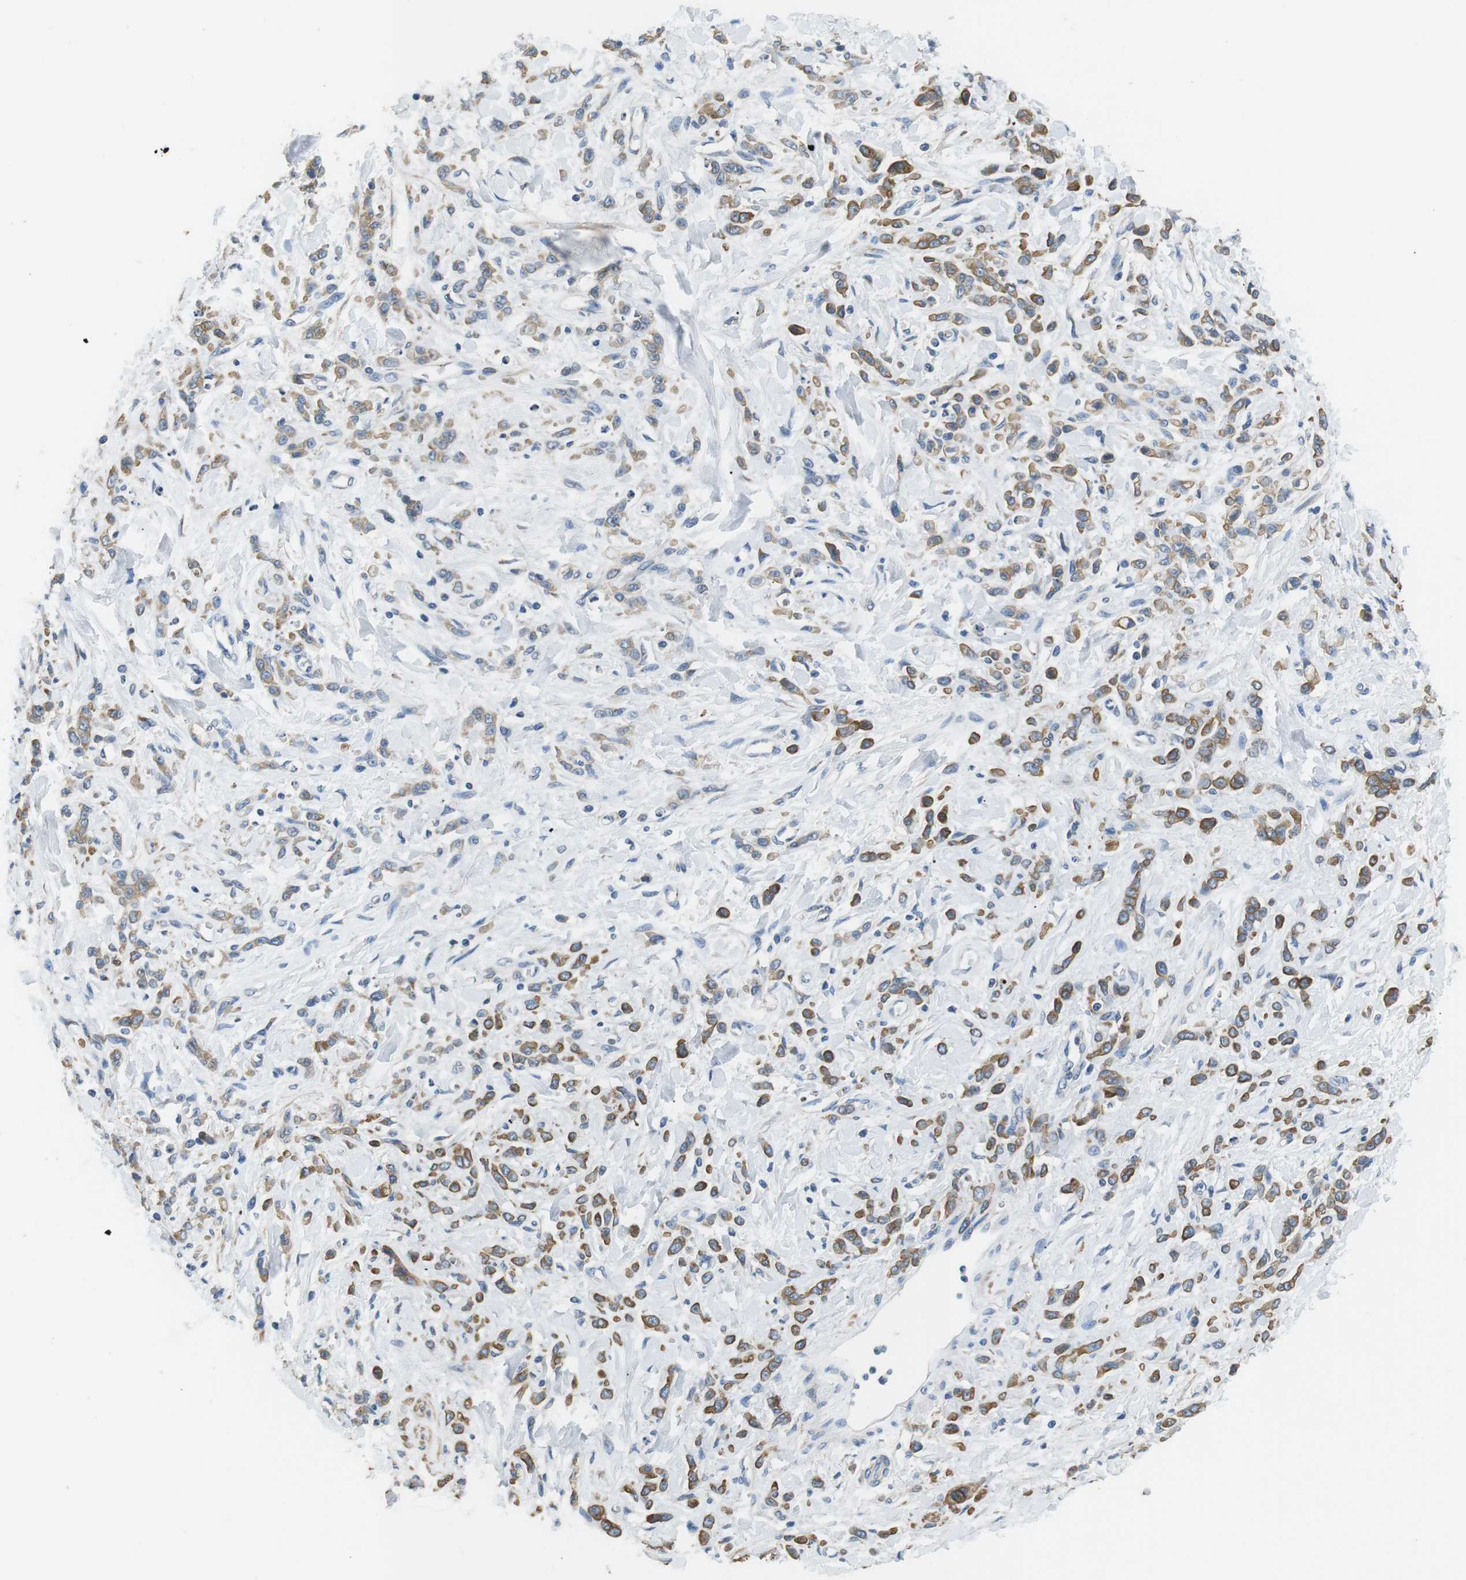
{"staining": {"intensity": "moderate", "quantity": "25%-75%", "location": "cytoplasmic/membranous"}, "tissue": "stomach cancer", "cell_type": "Tumor cells", "image_type": "cancer", "snomed": [{"axis": "morphology", "description": "Normal tissue, NOS"}, {"axis": "morphology", "description": "Adenocarcinoma, NOS"}, {"axis": "topography", "description": "Stomach"}], "caption": "Protein staining of adenocarcinoma (stomach) tissue shows moderate cytoplasmic/membranous positivity in approximately 25%-75% of tumor cells. The protein of interest is shown in brown color, while the nuclei are stained blue.", "gene": "UNC5CL", "patient": {"sex": "male", "age": 82}}